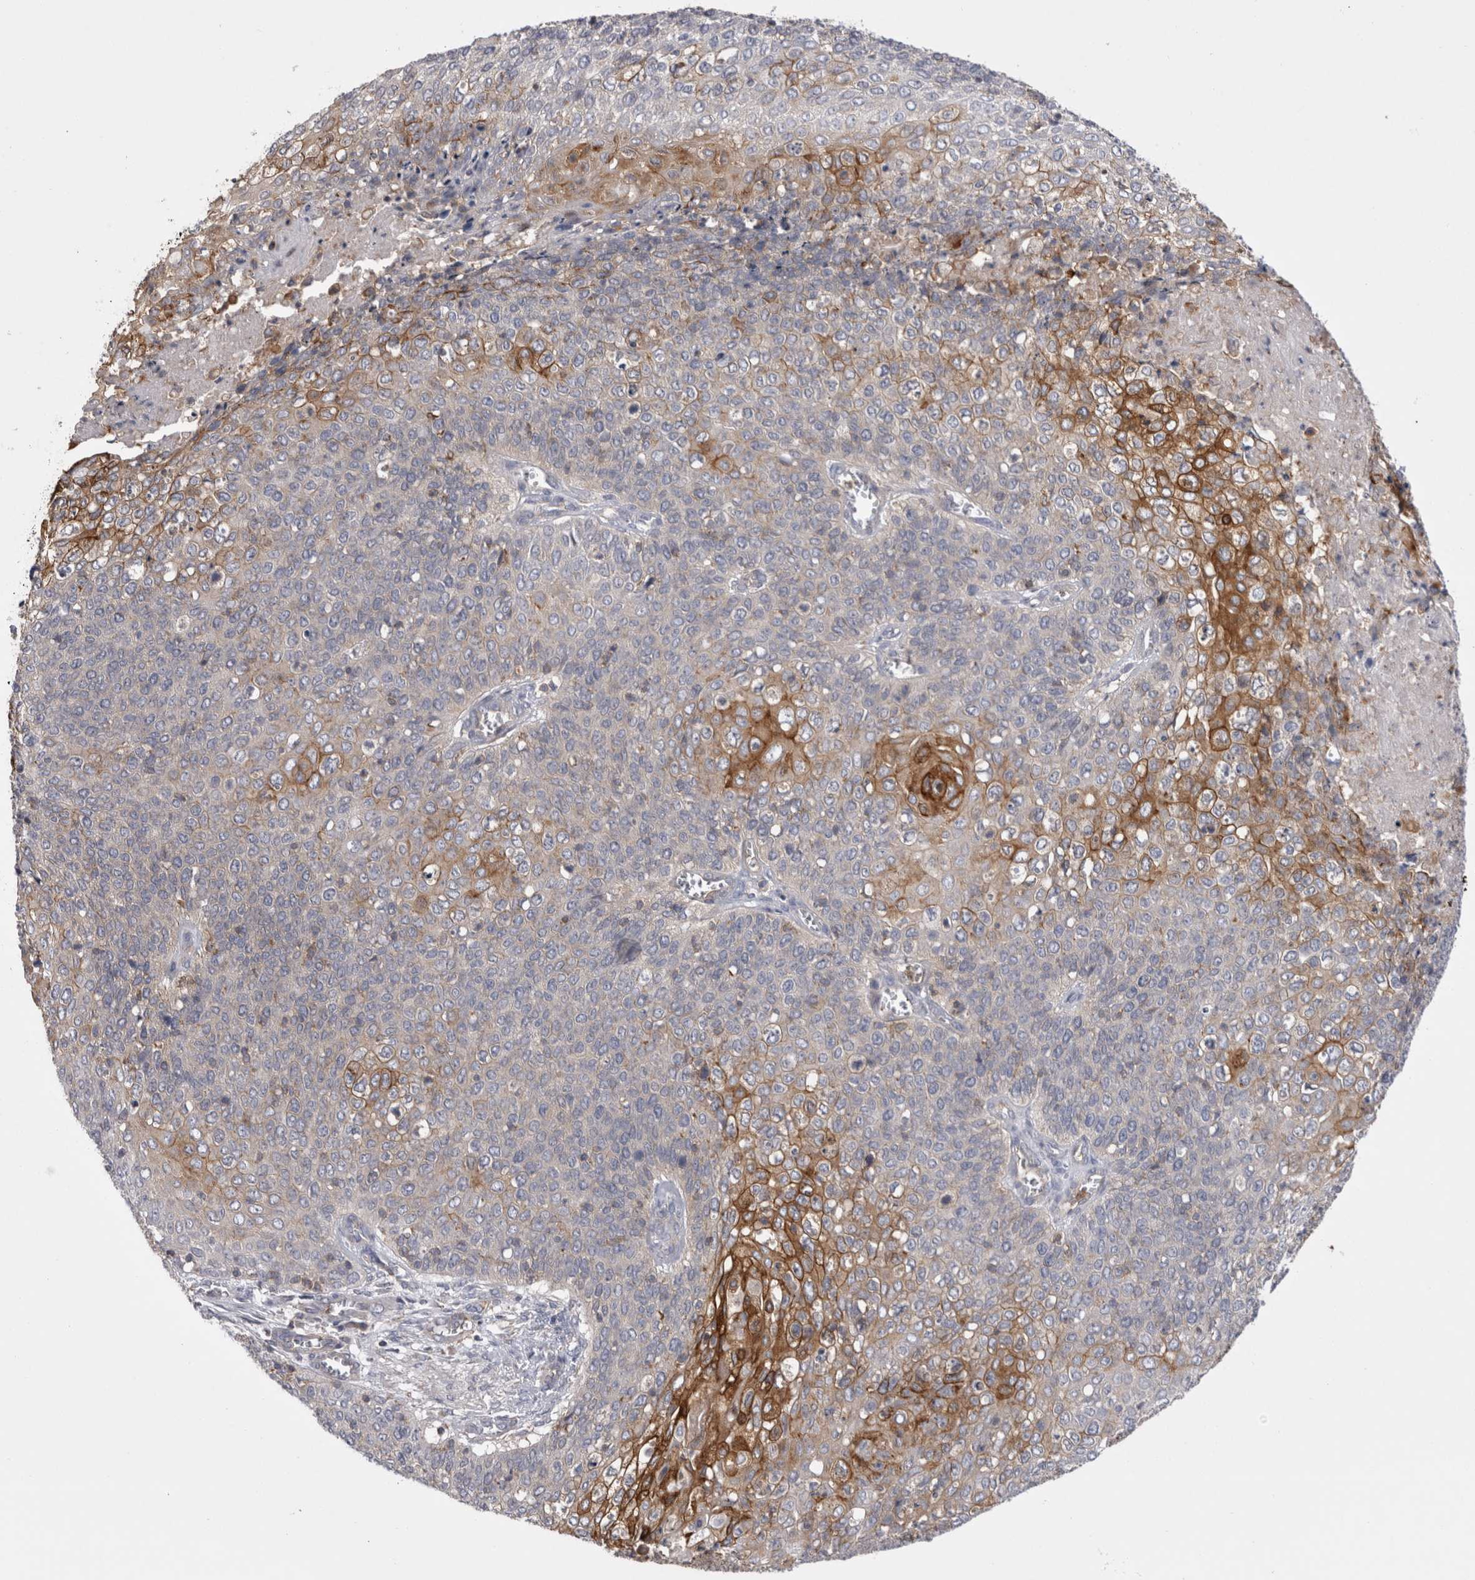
{"staining": {"intensity": "strong", "quantity": "<25%", "location": "cytoplasmic/membranous"}, "tissue": "cervical cancer", "cell_type": "Tumor cells", "image_type": "cancer", "snomed": [{"axis": "morphology", "description": "Squamous cell carcinoma, NOS"}, {"axis": "topography", "description": "Cervix"}], "caption": "Cervical cancer (squamous cell carcinoma) stained with immunohistochemistry (IHC) displays strong cytoplasmic/membranous staining in approximately <25% of tumor cells.", "gene": "RAB11FIP1", "patient": {"sex": "female", "age": 39}}